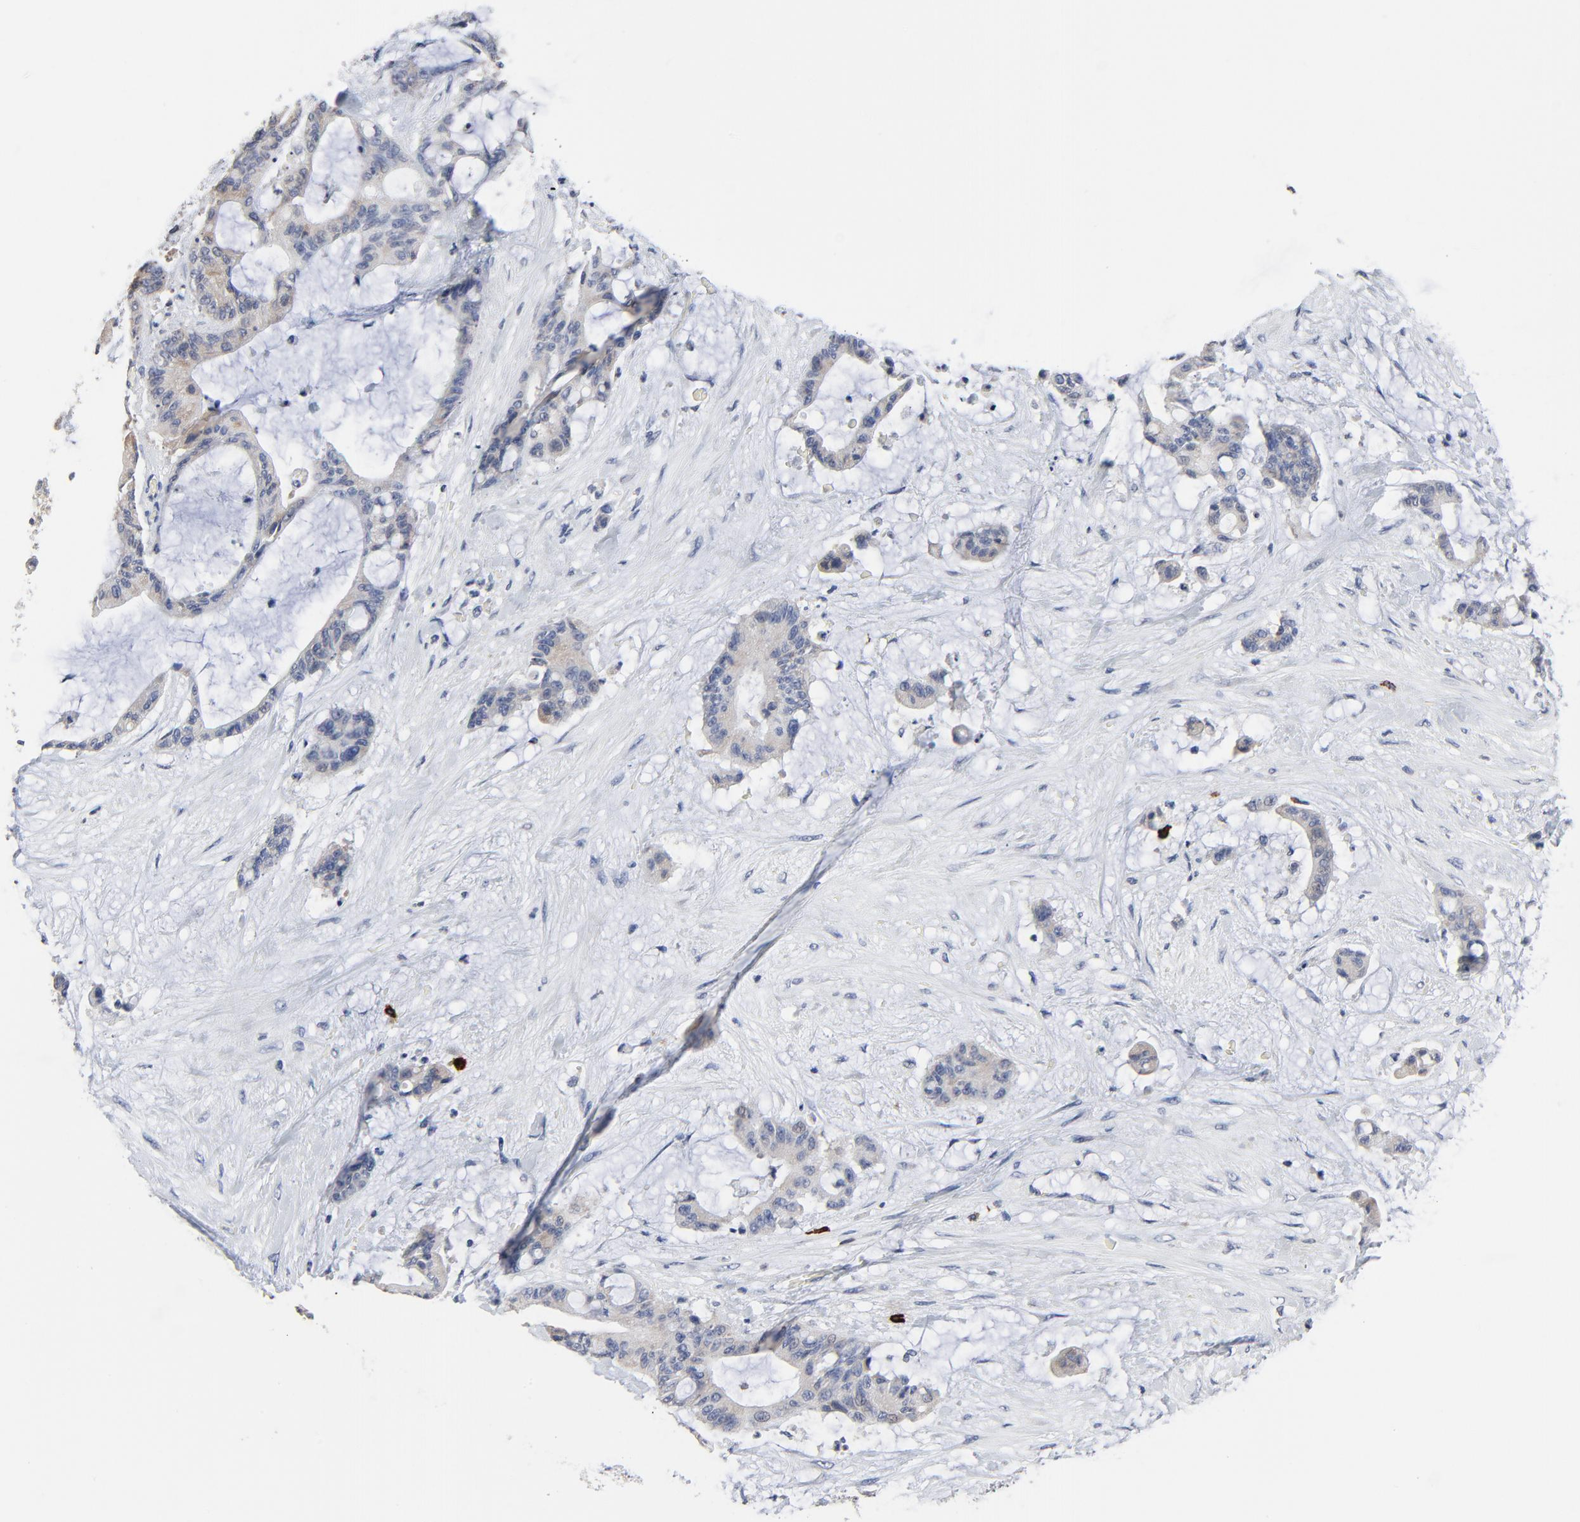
{"staining": {"intensity": "weak", "quantity": "25%-75%", "location": "cytoplasmic/membranous"}, "tissue": "liver cancer", "cell_type": "Tumor cells", "image_type": "cancer", "snomed": [{"axis": "morphology", "description": "Cholangiocarcinoma"}, {"axis": "topography", "description": "Liver"}], "caption": "A low amount of weak cytoplasmic/membranous expression is identified in about 25%-75% of tumor cells in cholangiocarcinoma (liver) tissue.", "gene": "FBXL5", "patient": {"sex": "female", "age": 73}}